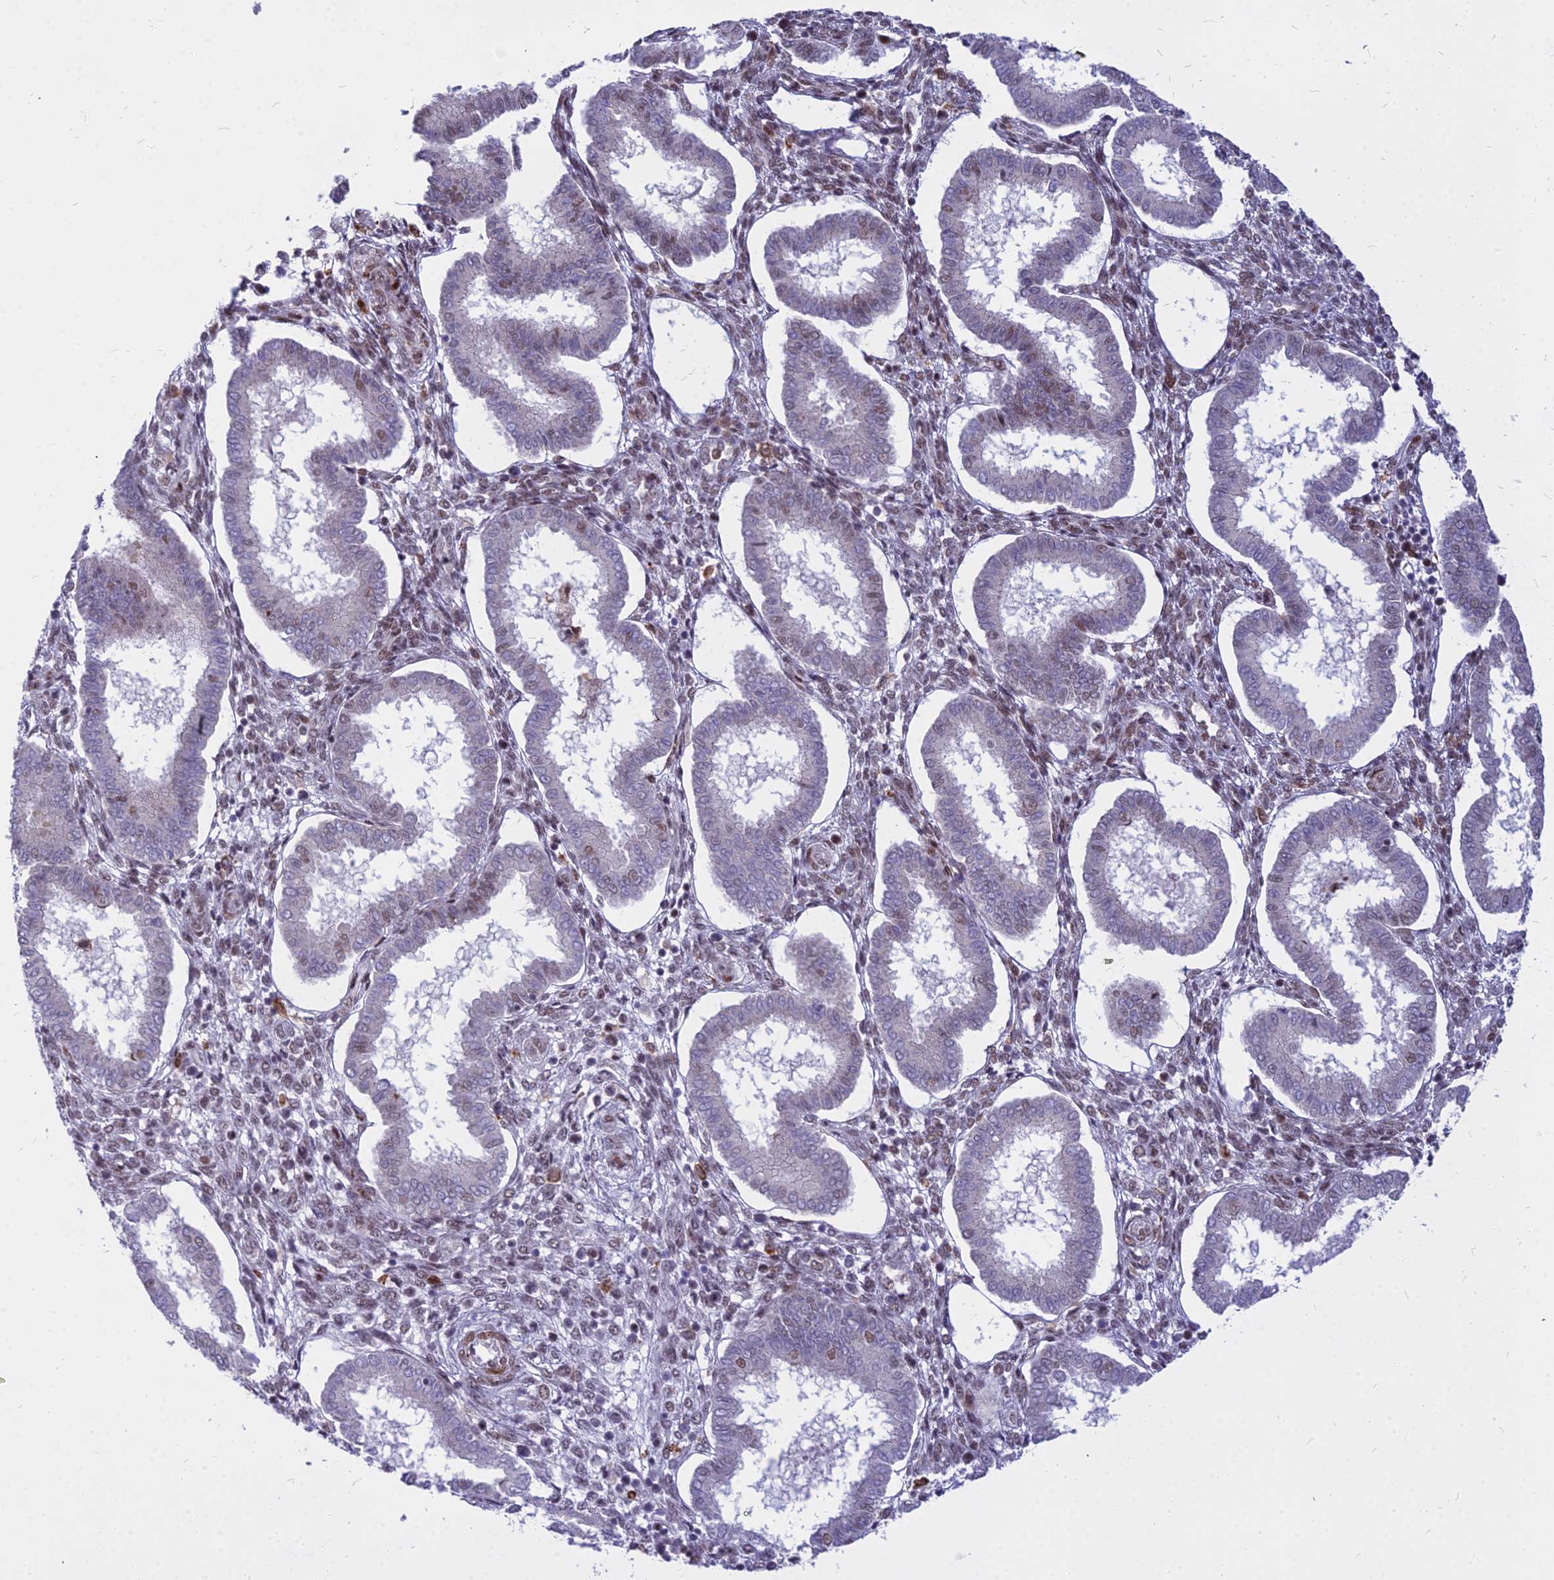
{"staining": {"intensity": "weak", "quantity": "25%-75%", "location": "nuclear"}, "tissue": "endometrium", "cell_type": "Cells in endometrial stroma", "image_type": "normal", "snomed": [{"axis": "morphology", "description": "Normal tissue, NOS"}, {"axis": "topography", "description": "Endometrium"}], "caption": "IHC image of benign endometrium stained for a protein (brown), which demonstrates low levels of weak nuclear staining in about 25%-75% of cells in endometrial stroma.", "gene": "ALG10B", "patient": {"sex": "female", "age": 24}}